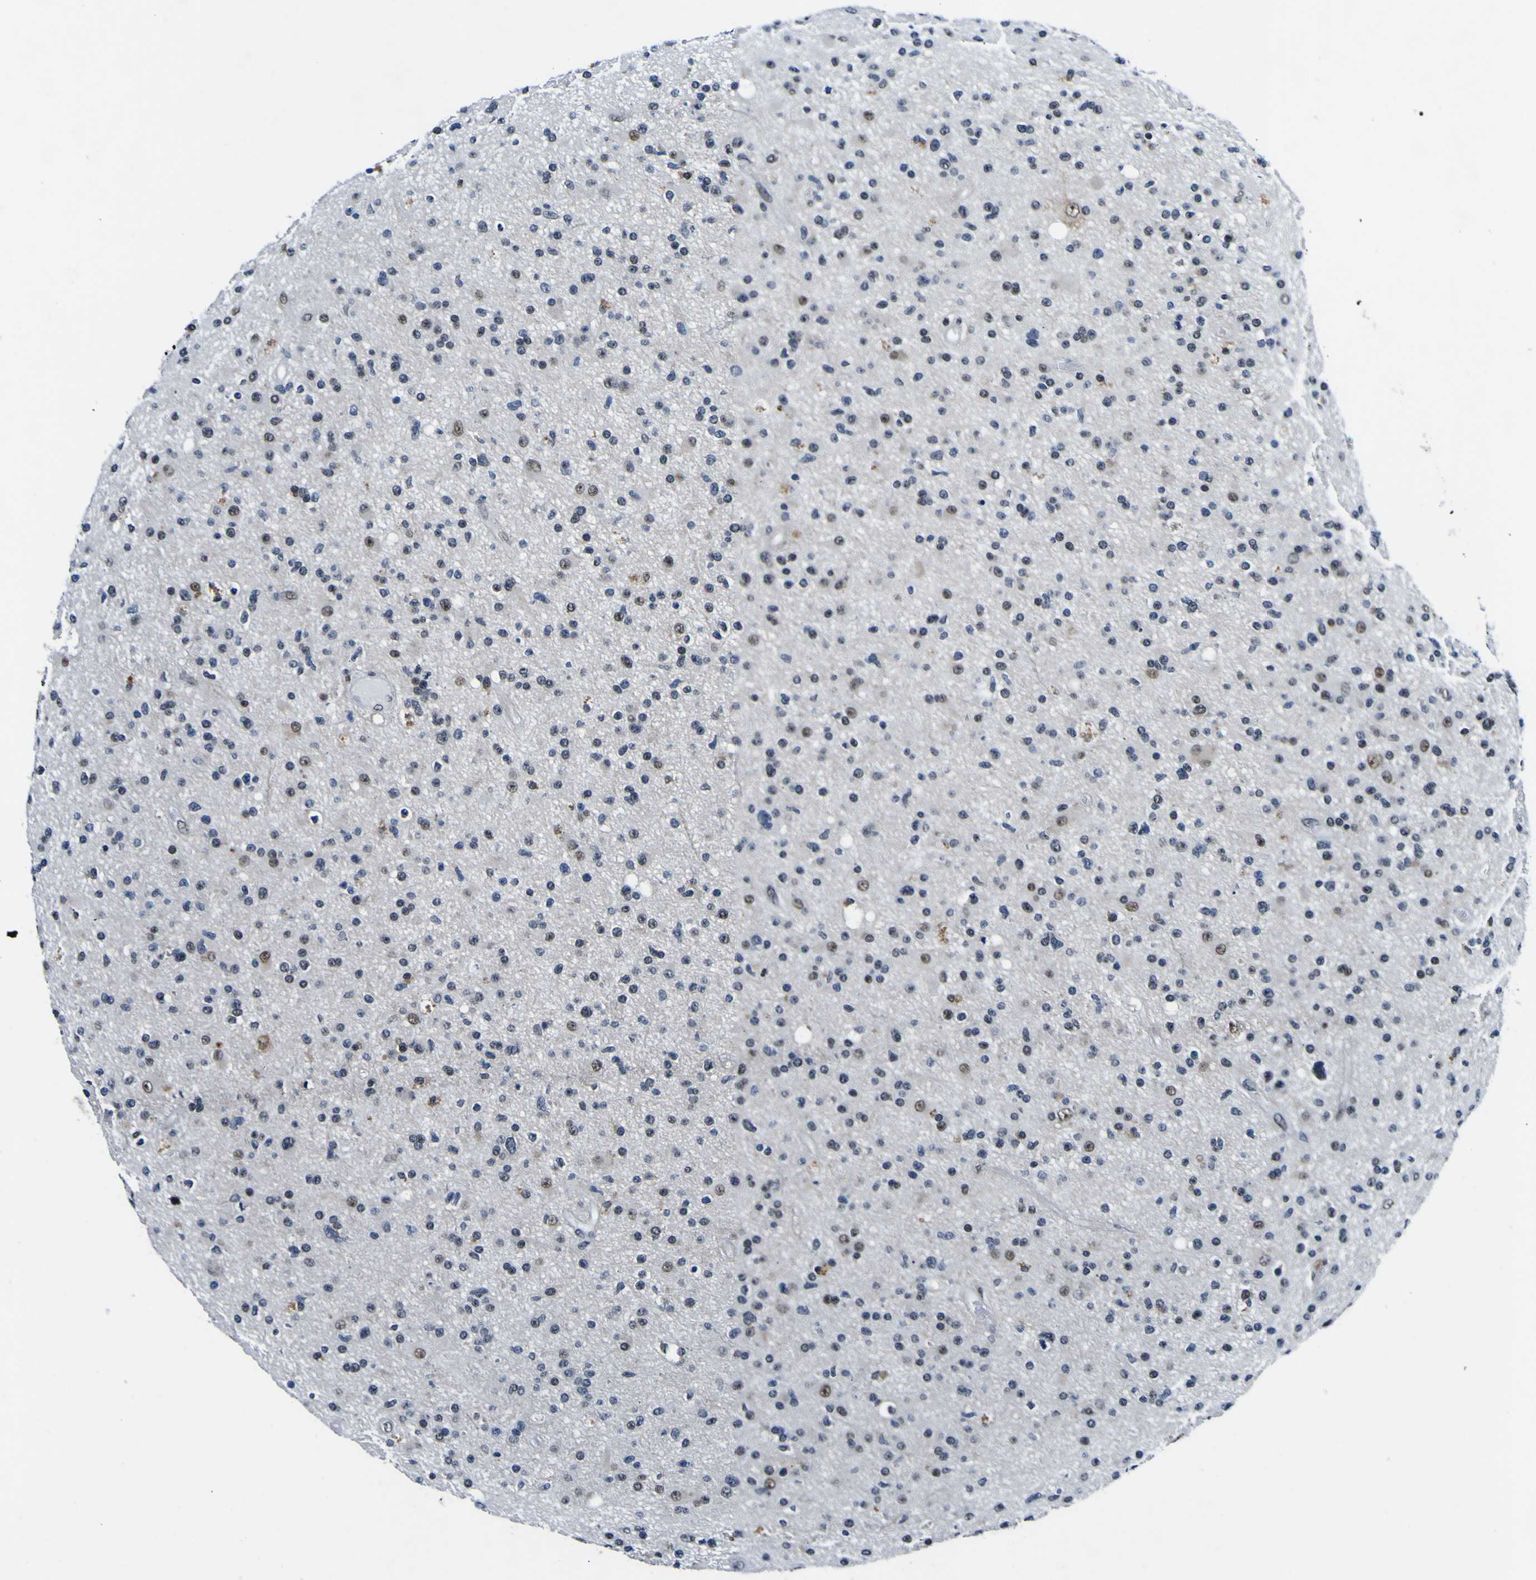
{"staining": {"intensity": "weak", "quantity": "<25%", "location": "nuclear"}, "tissue": "glioma", "cell_type": "Tumor cells", "image_type": "cancer", "snomed": [{"axis": "morphology", "description": "Glioma, malignant, High grade"}, {"axis": "topography", "description": "Brain"}], "caption": "A high-resolution photomicrograph shows immunohistochemistry staining of glioma, which exhibits no significant expression in tumor cells.", "gene": "CUL4B", "patient": {"sex": "male", "age": 33}}